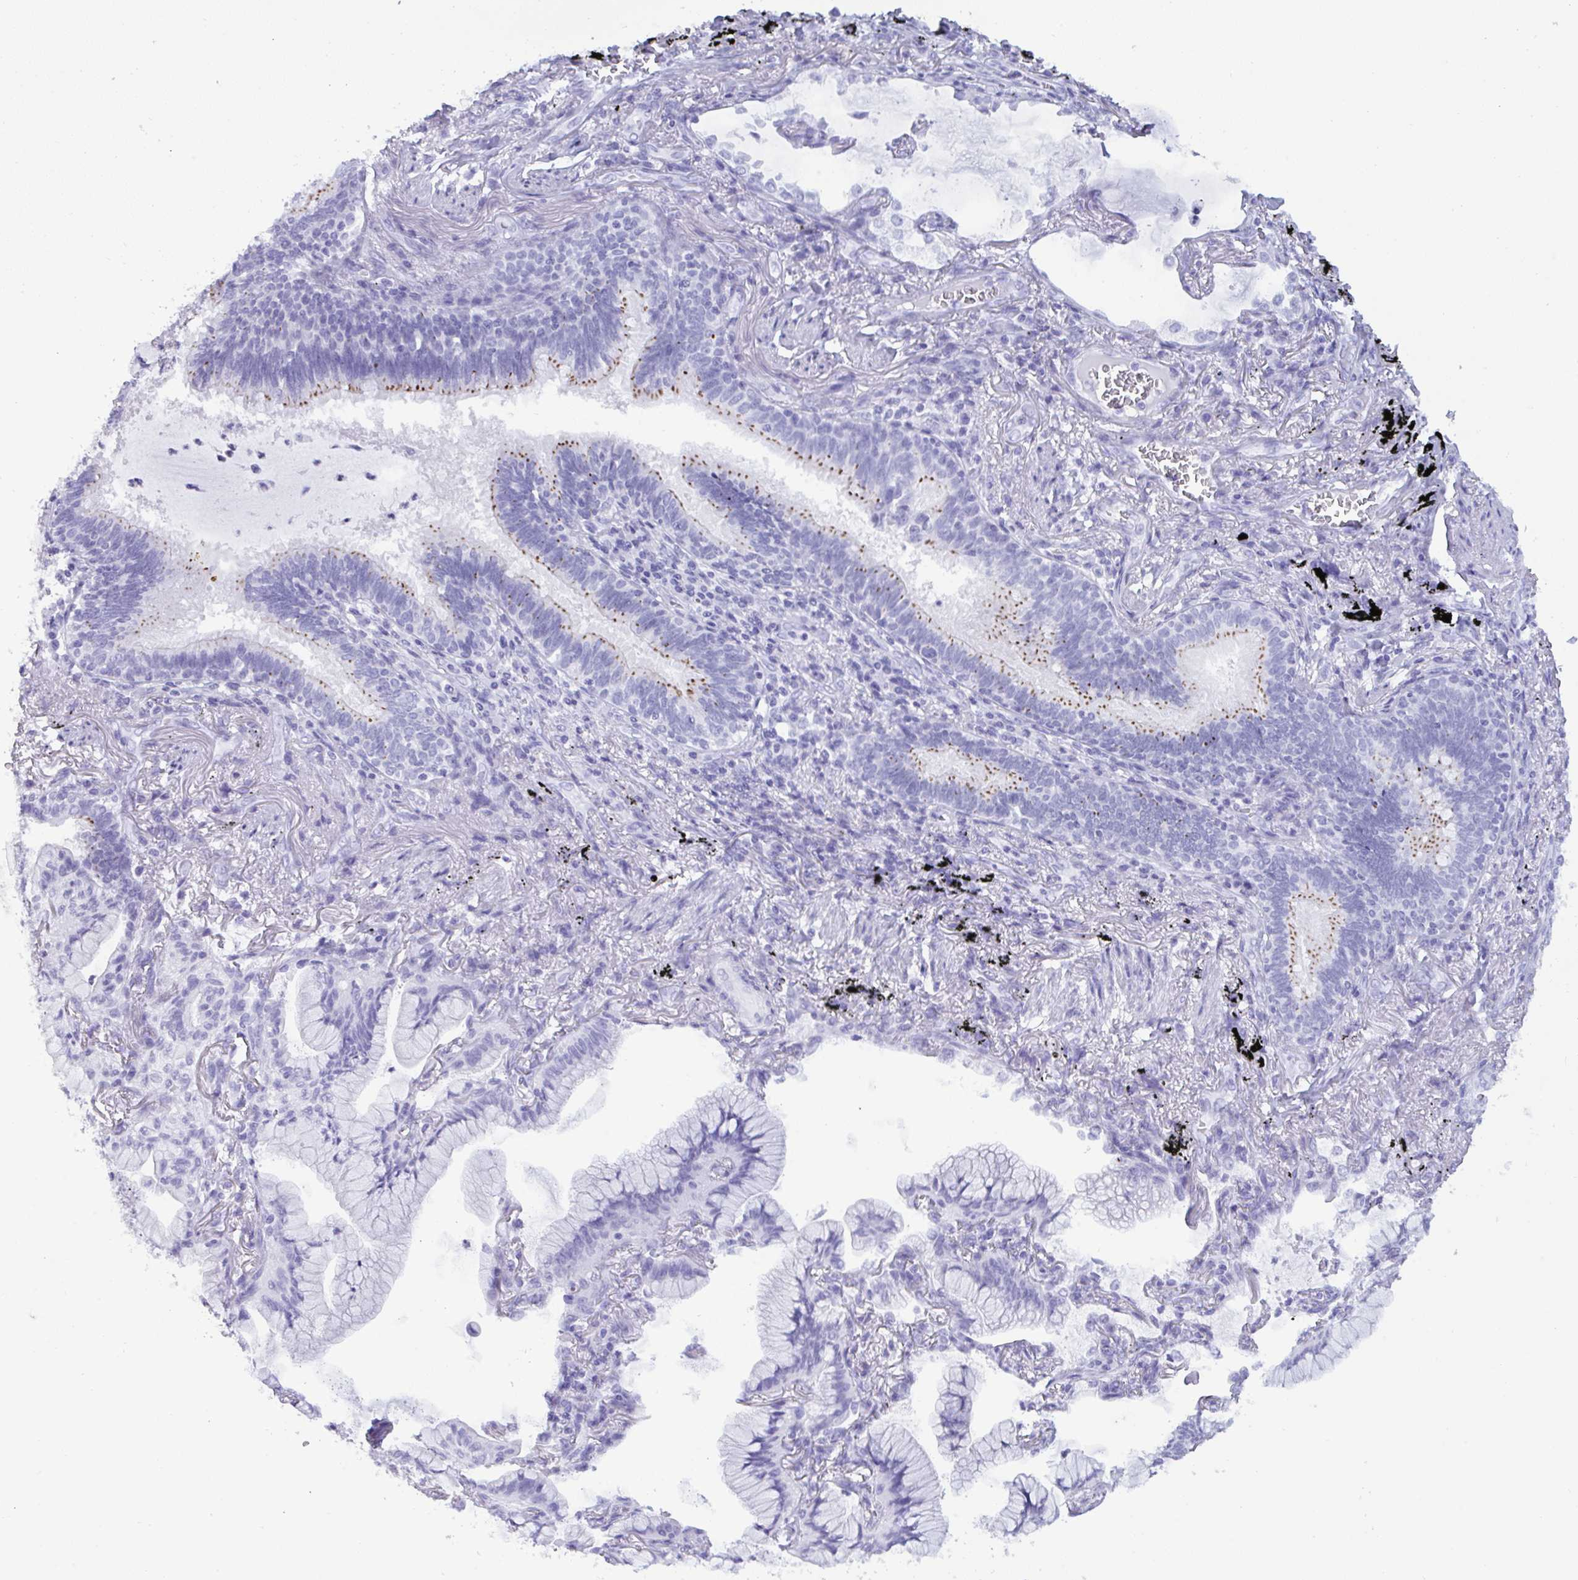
{"staining": {"intensity": "negative", "quantity": "none", "location": "none"}, "tissue": "lung cancer", "cell_type": "Tumor cells", "image_type": "cancer", "snomed": [{"axis": "morphology", "description": "Adenocarcinoma, NOS"}, {"axis": "topography", "description": "Lung"}], "caption": "Immunohistochemistry micrograph of human lung cancer (adenocarcinoma) stained for a protein (brown), which shows no staining in tumor cells. (DAB (3,3'-diaminobenzidine) immunohistochemistry, high magnification).", "gene": "MRGPRG", "patient": {"sex": "male", "age": 77}}